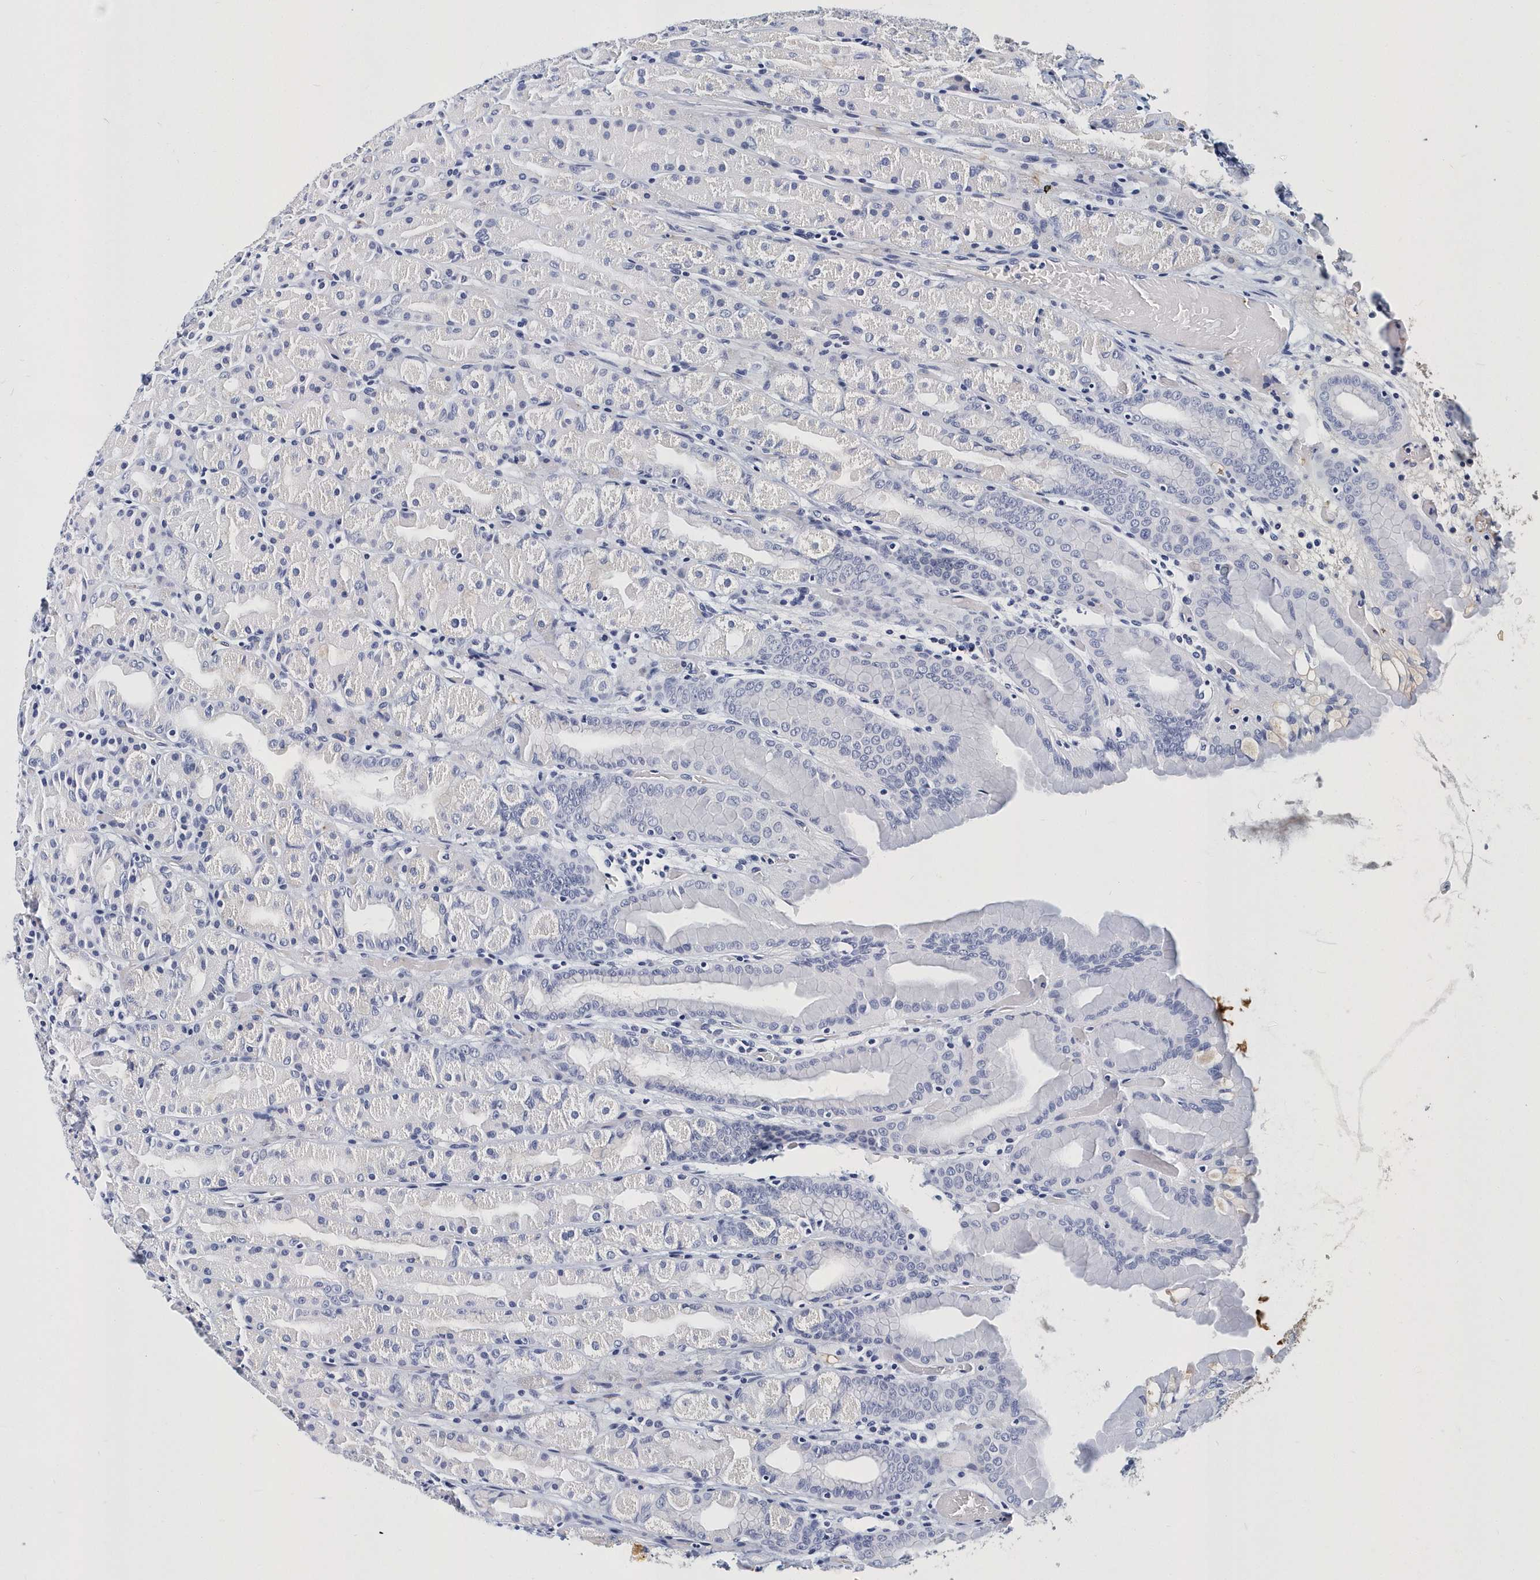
{"staining": {"intensity": "negative", "quantity": "none", "location": "none"}, "tissue": "stomach", "cell_type": "Glandular cells", "image_type": "normal", "snomed": [{"axis": "morphology", "description": "Normal tissue, NOS"}, {"axis": "topography", "description": "Stomach, upper"}], "caption": "High magnification brightfield microscopy of benign stomach stained with DAB (3,3'-diaminobenzidine) (brown) and counterstained with hematoxylin (blue): glandular cells show no significant positivity. The staining is performed using DAB brown chromogen with nuclei counter-stained in using hematoxylin.", "gene": "ITGA2B", "patient": {"sex": "male", "age": 68}}